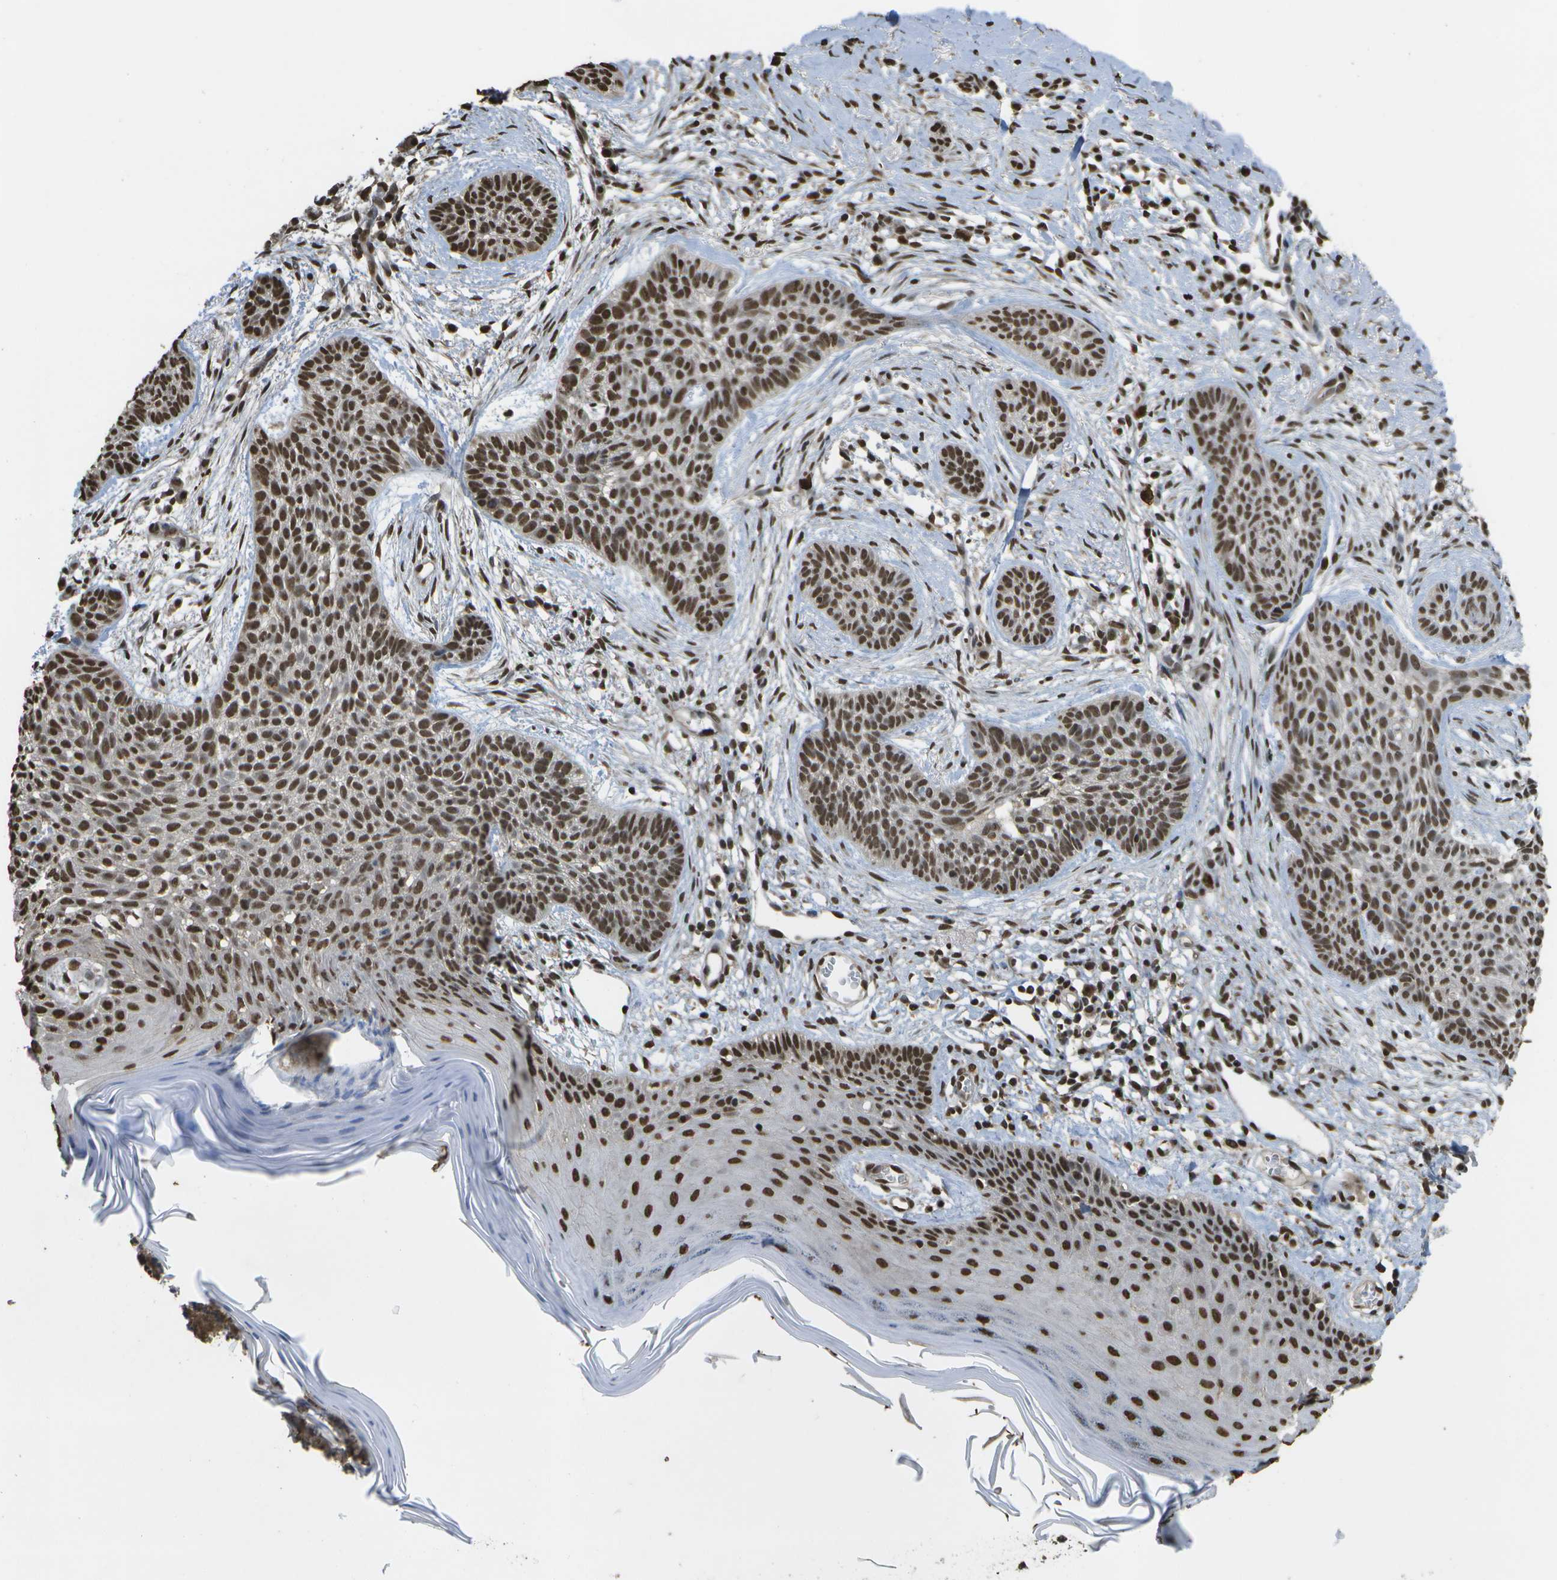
{"staining": {"intensity": "strong", "quantity": ">75%", "location": "nuclear"}, "tissue": "skin cancer", "cell_type": "Tumor cells", "image_type": "cancer", "snomed": [{"axis": "morphology", "description": "Basal cell carcinoma"}, {"axis": "topography", "description": "Skin"}], "caption": "IHC staining of basal cell carcinoma (skin), which shows high levels of strong nuclear staining in about >75% of tumor cells indicating strong nuclear protein positivity. The staining was performed using DAB (brown) for protein detection and nuclei were counterstained in hematoxylin (blue).", "gene": "SPEN", "patient": {"sex": "female", "age": 59}}